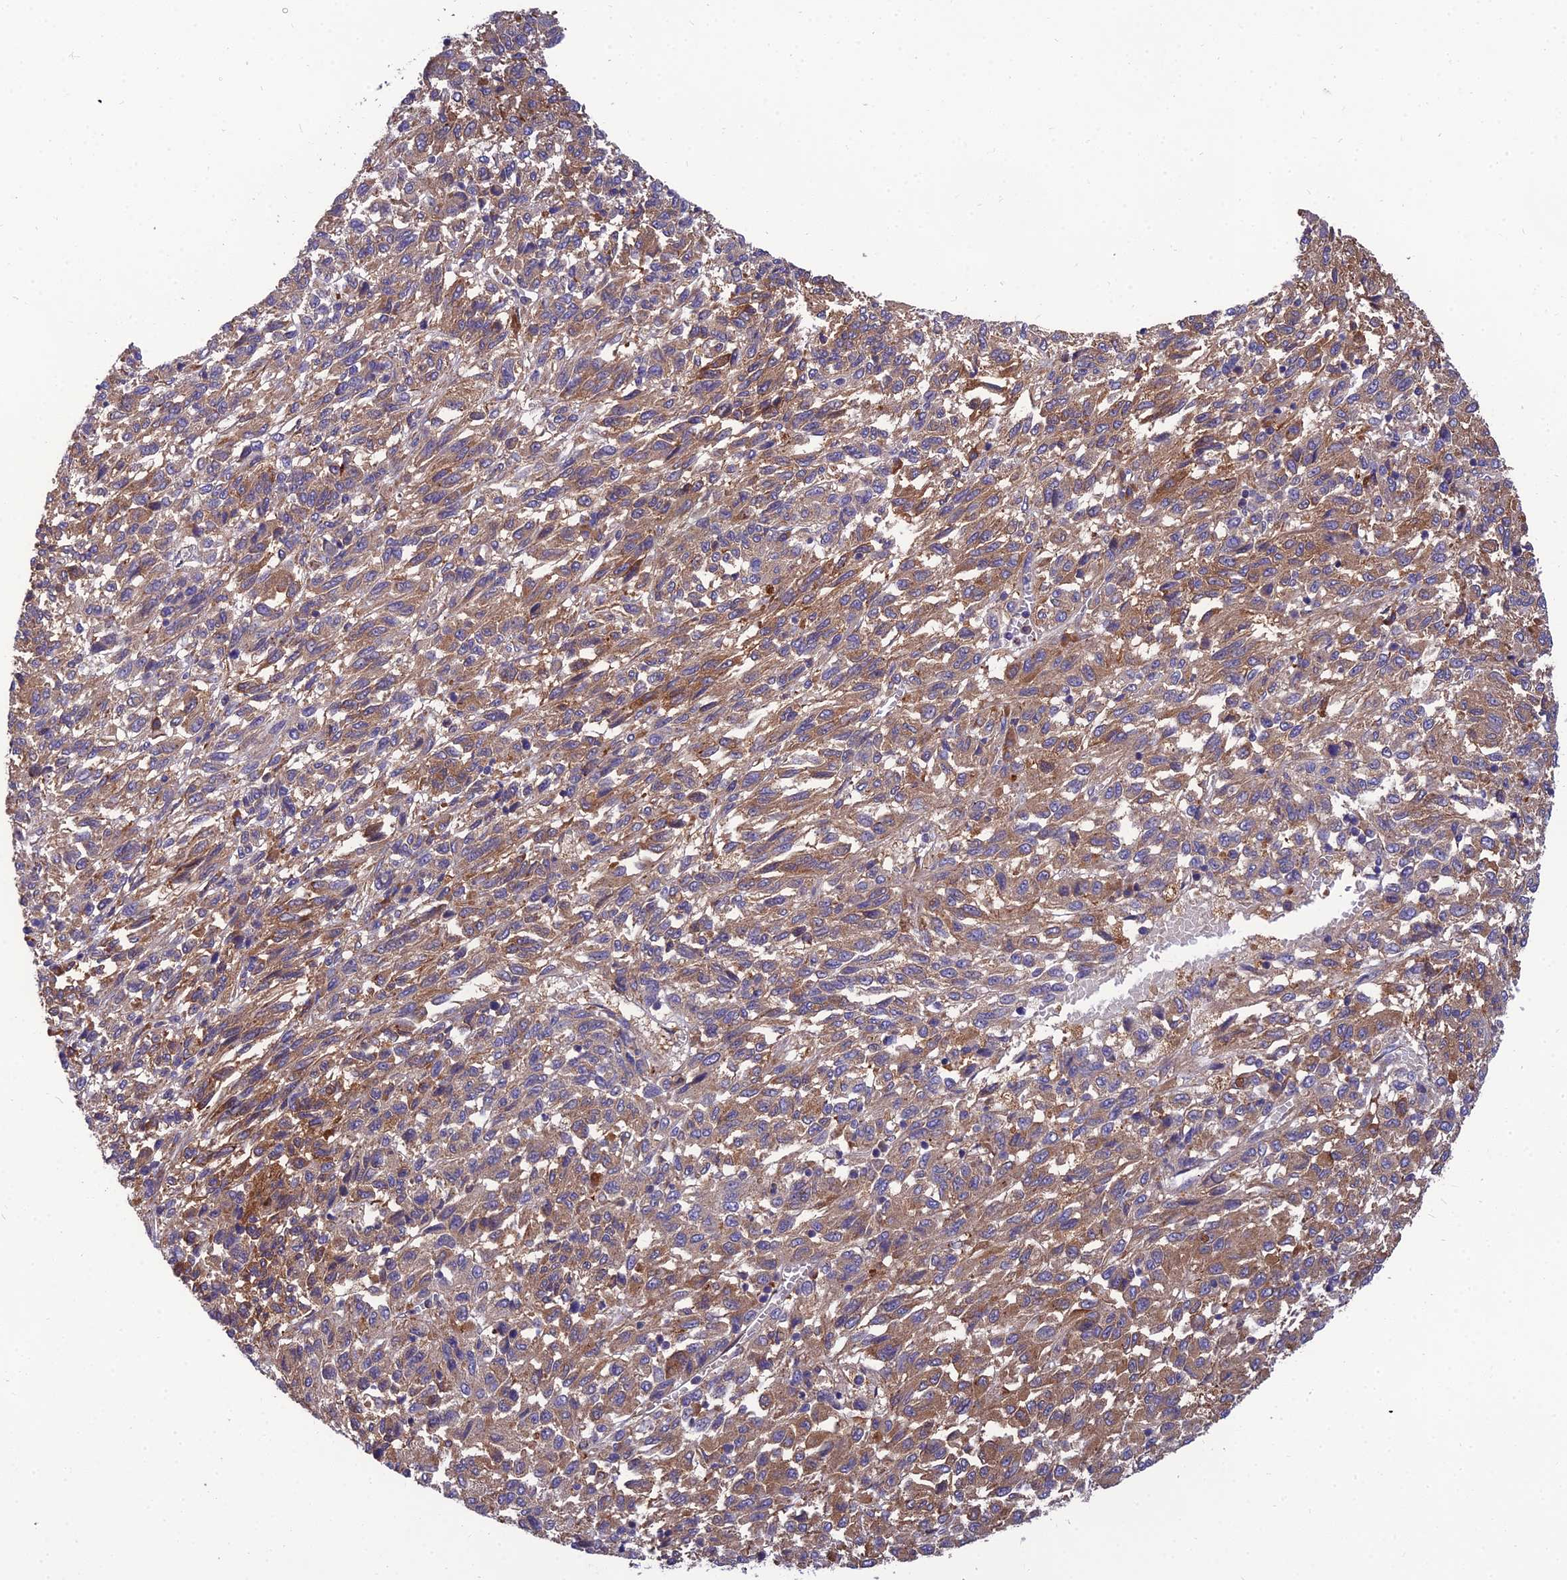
{"staining": {"intensity": "moderate", "quantity": ">75%", "location": "cytoplasmic/membranous"}, "tissue": "melanoma", "cell_type": "Tumor cells", "image_type": "cancer", "snomed": [{"axis": "morphology", "description": "Malignant melanoma, Metastatic site"}, {"axis": "topography", "description": "Lung"}], "caption": "The histopathology image shows staining of melanoma, revealing moderate cytoplasmic/membranous protein expression (brown color) within tumor cells. The staining was performed using DAB to visualize the protein expression in brown, while the nuclei were stained in blue with hematoxylin (Magnification: 20x).", "gene": "UMAD1", "patient": {"sex": "male", "age": 64}}